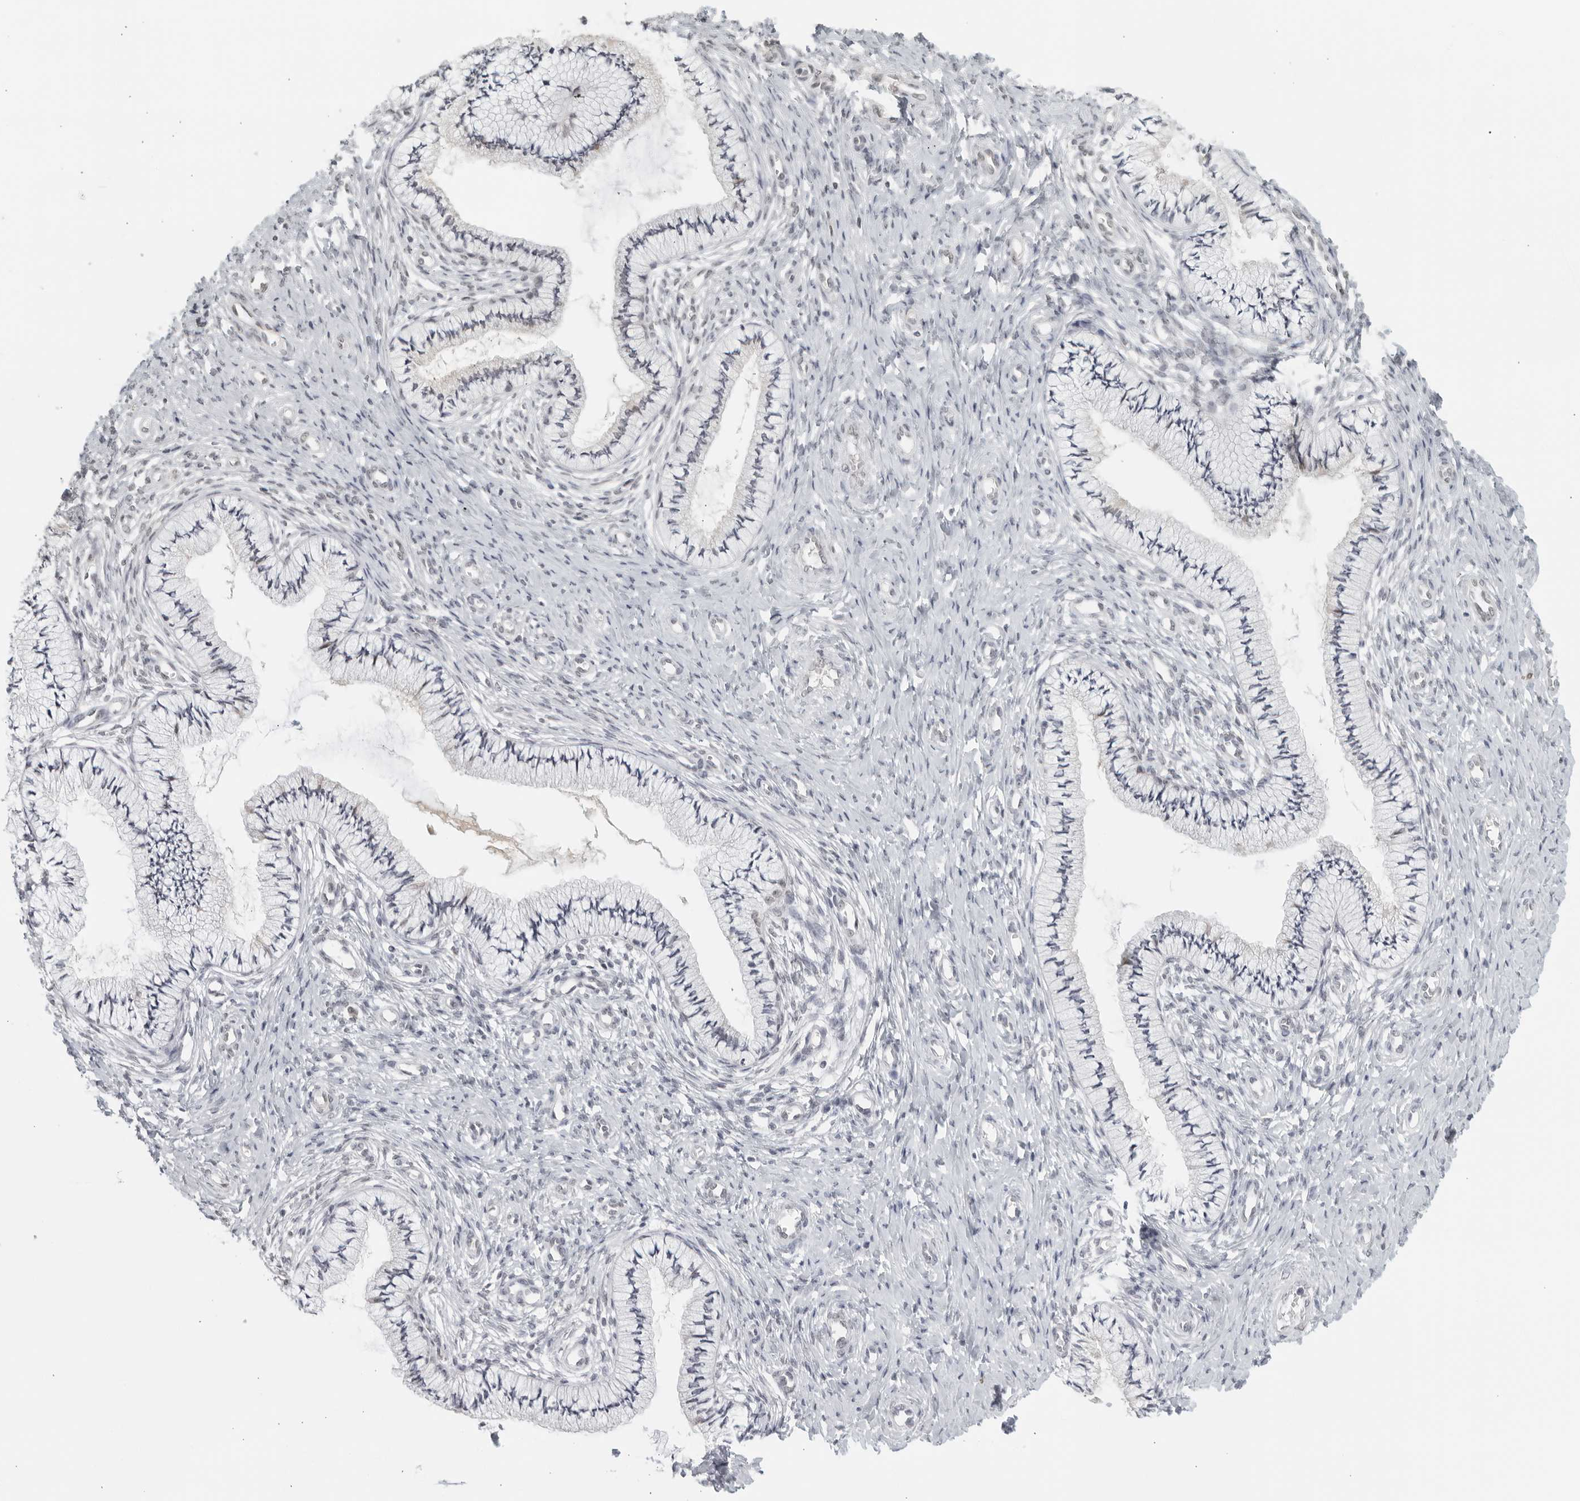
{"staining": {"intensity": "negative", "quantity": "none", "location": "none"}, "tissue": "cervix", "cell_type": "Glandular cells", "image_type": "normal", "snomed": [{"axis": "morphology", "description": "Normal tissue, NOS"}, {"axis": "topography", "description": "Cervix"}], "caption": "Photomicrograph shows no protein expression in glandular cells of benign cervix. Brightfield microscopy of IHC stained with DAB (3,3'-diaminobenzidine) (brown) and hematoxylin (blue), captured at high magnification.", "gene": "RAB11FIP3", "patient": {"sex": "female", "age": 36}}